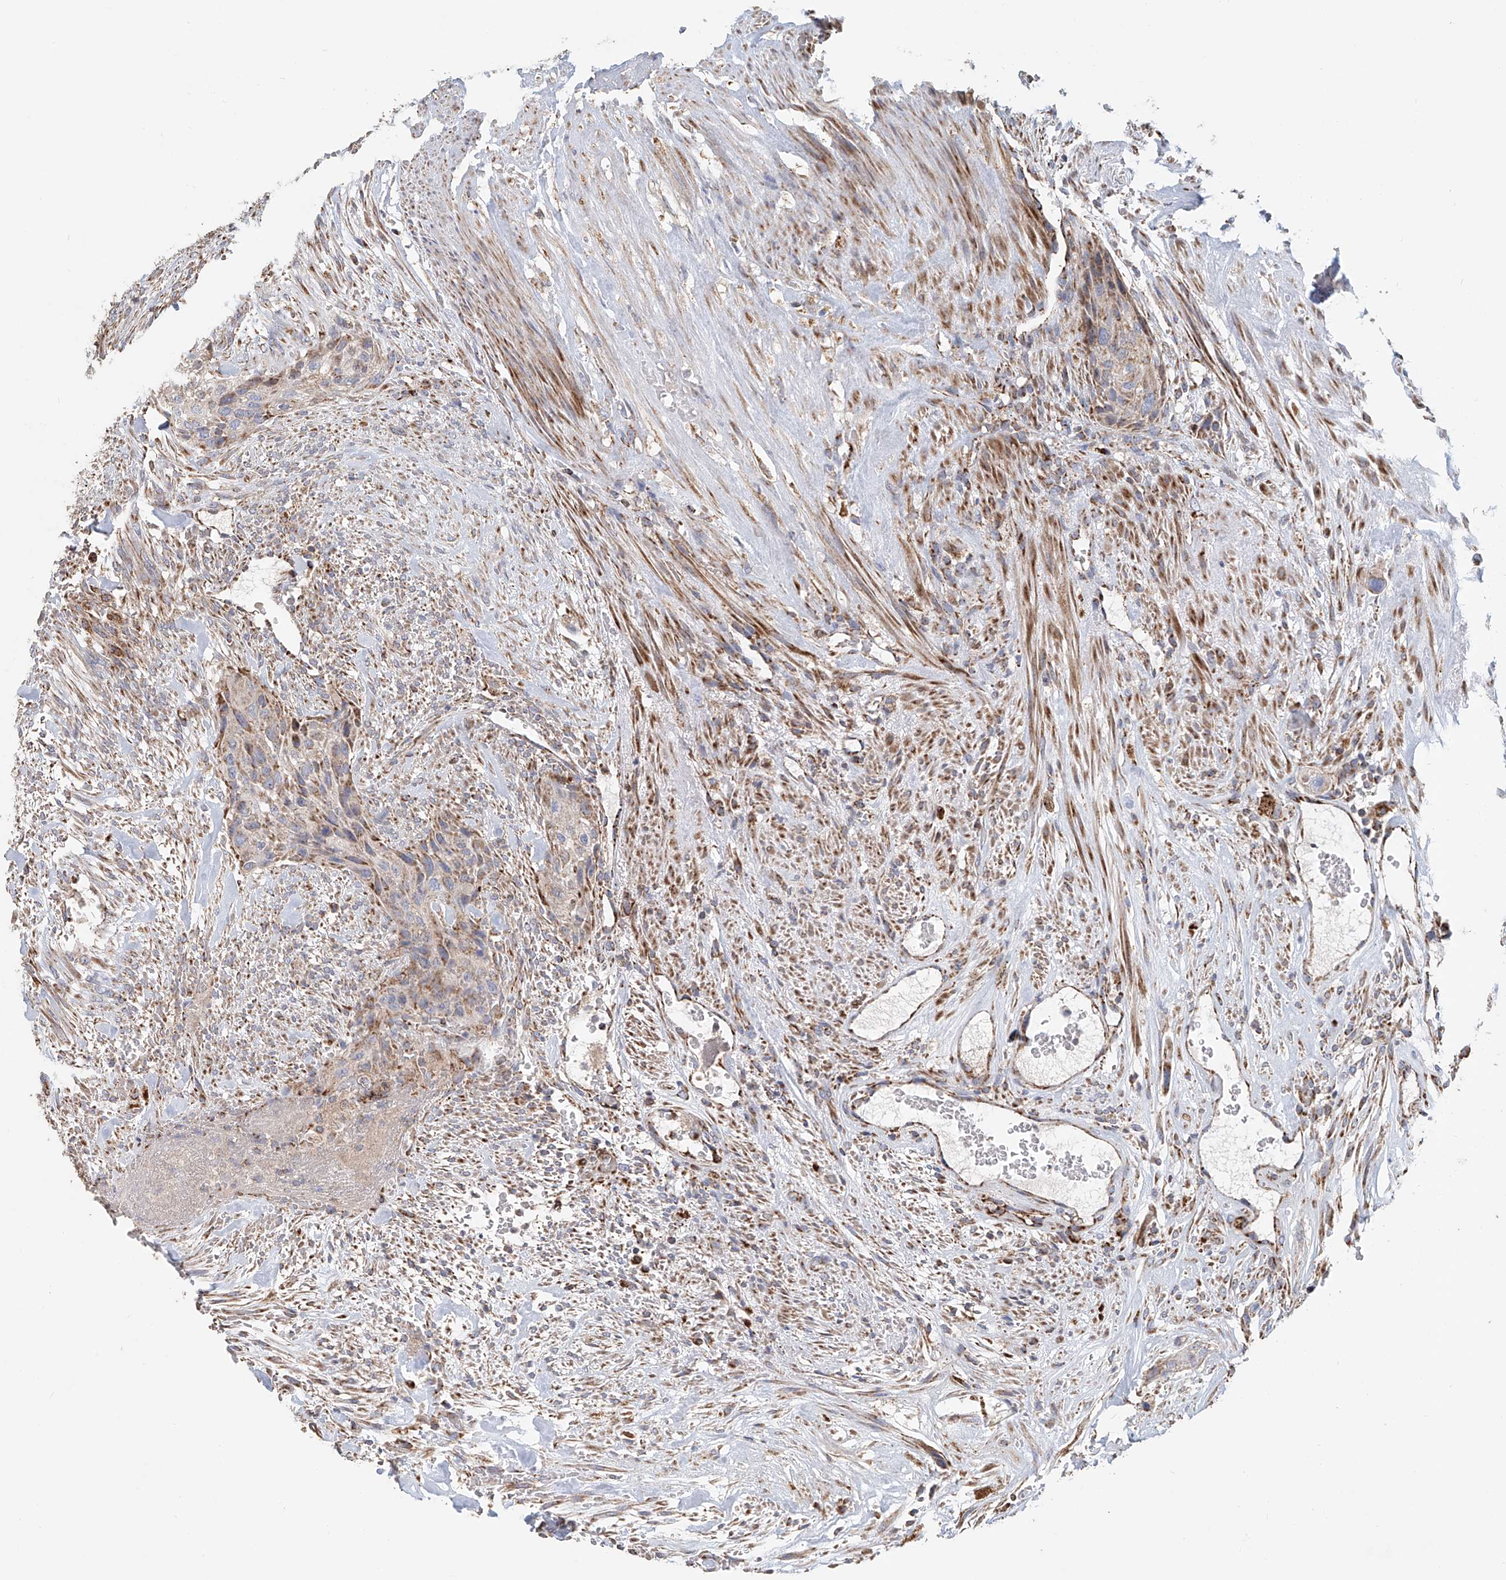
{"staining": {"intensity": "weak", "quantity": "<25%", "location": "cytoplasmic/membranous"}, "tissue": "urothelial cancer", "cell_type": "Tumor cells", "image_type": "cancer", "snomed": [{"axis": "morphology", "description": "Urothelial carcinoma, High grade"}, {"axis": "topography", "description": "Urinary bladder"}], "caption": "Protein analysis of urothelial carcinoma (high-grade) shows no significant positivity in tumor cells. The staining was performed using DAB to visualize the protein expression in brown, while the nuclei were stained in blue with hematoxylin (Magnification: 20x).", "gene": "MCL1", "patient": {"sex": "male", "age": 35}}